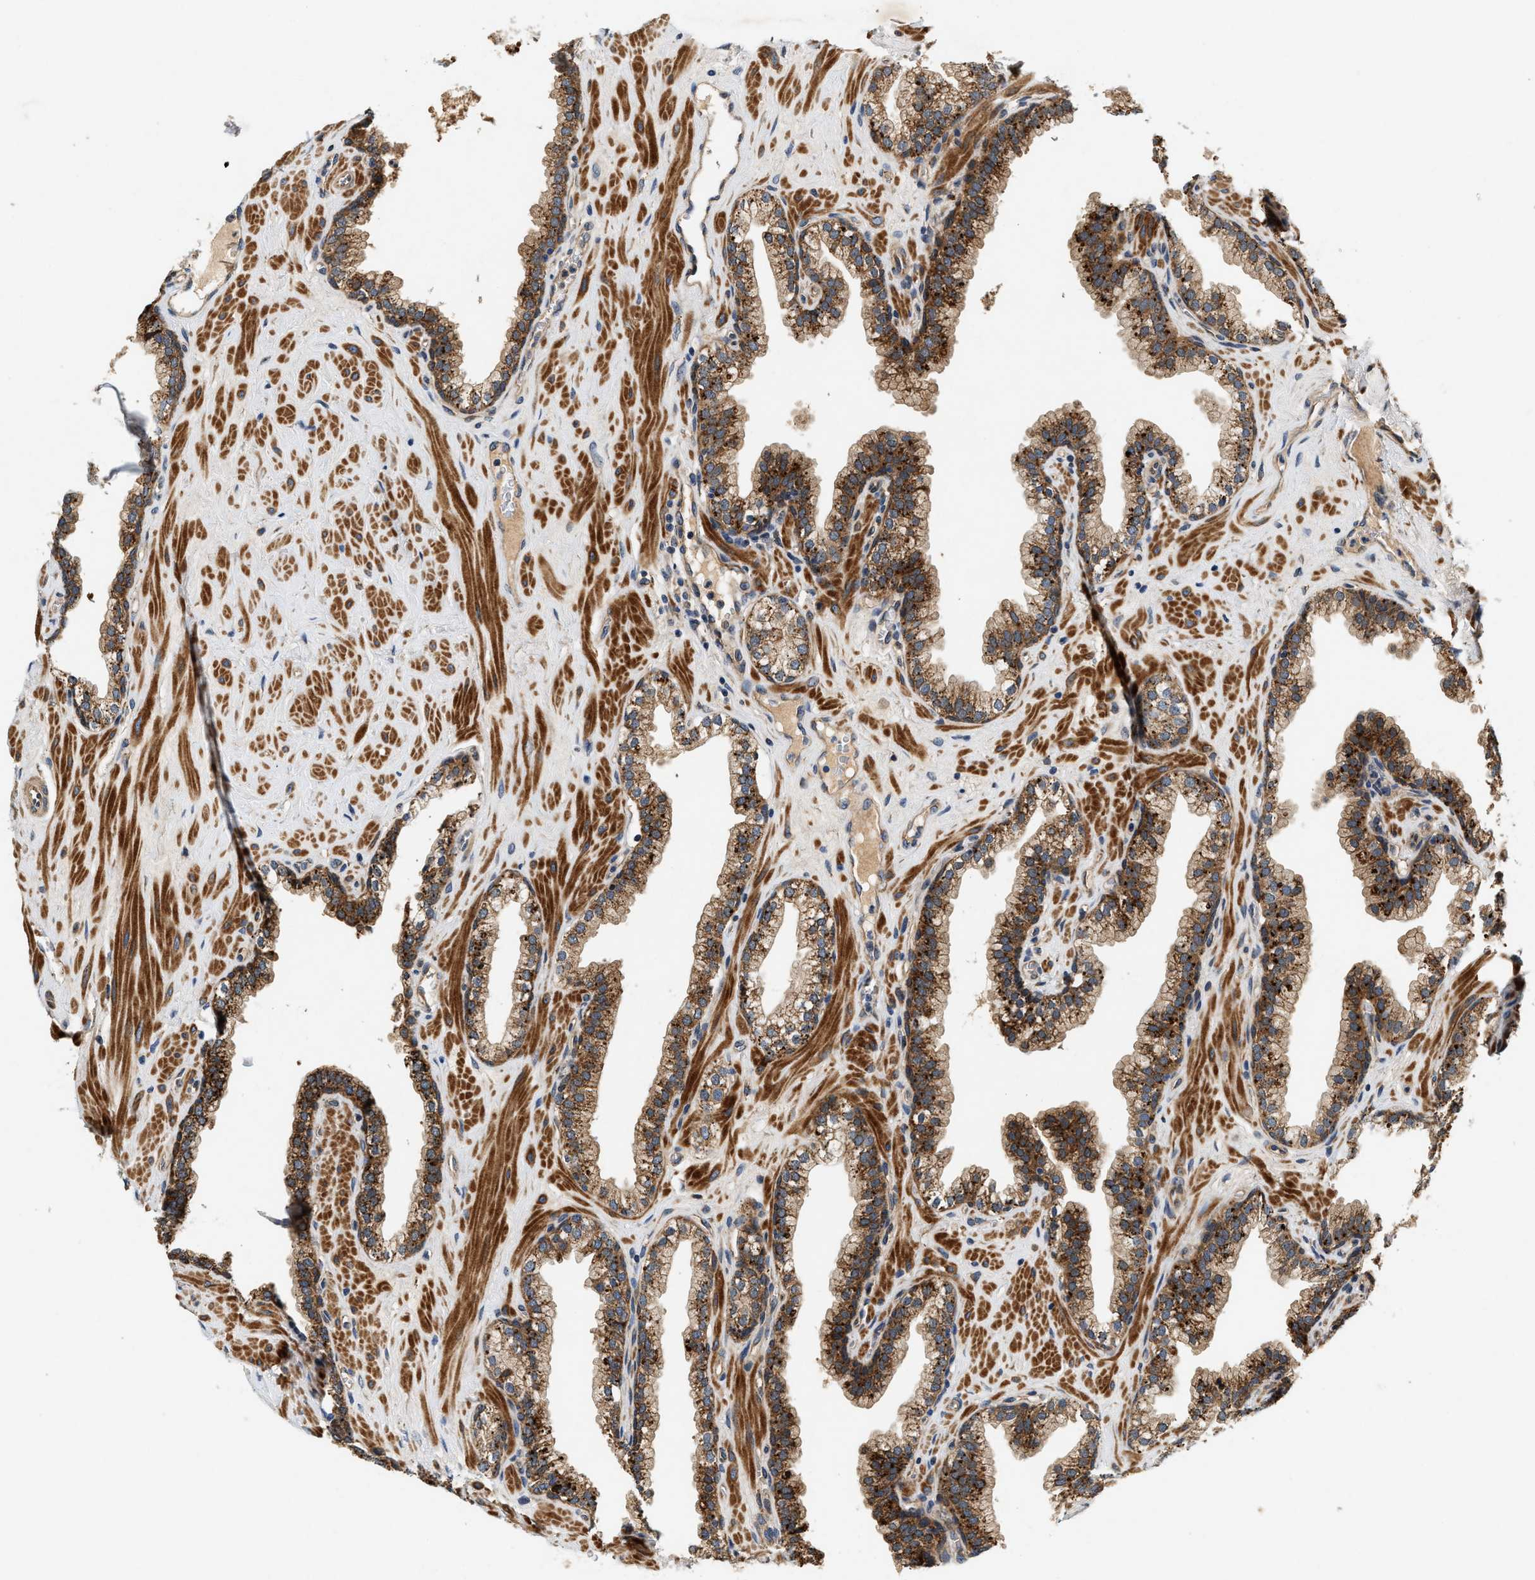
{"staining": {"intensity": "strong", "quantity": ">75%", "location": "cytoplasmic/membranous"}, "tissue": "prostate", "cell_type": "Glandular cells", "image_type": "normal", "snomed": [{"axis": "morphology", "description": "Normal tissue, NOS"}, {"axis": "morphology", "description": "Urothelial carcinoma, Low grade"}, {"axis": "topography", "description": "Urinary bladder"}, {"axis": "topography", "description": "Prostate"}], "caption": "A micrograph of human prostate stained for a protein demonstrates strong cytoplasmic/membranous brown staining in glandular cells.", "gene": "DUSP10", "patient": {"sex": "male", "age": 60}}